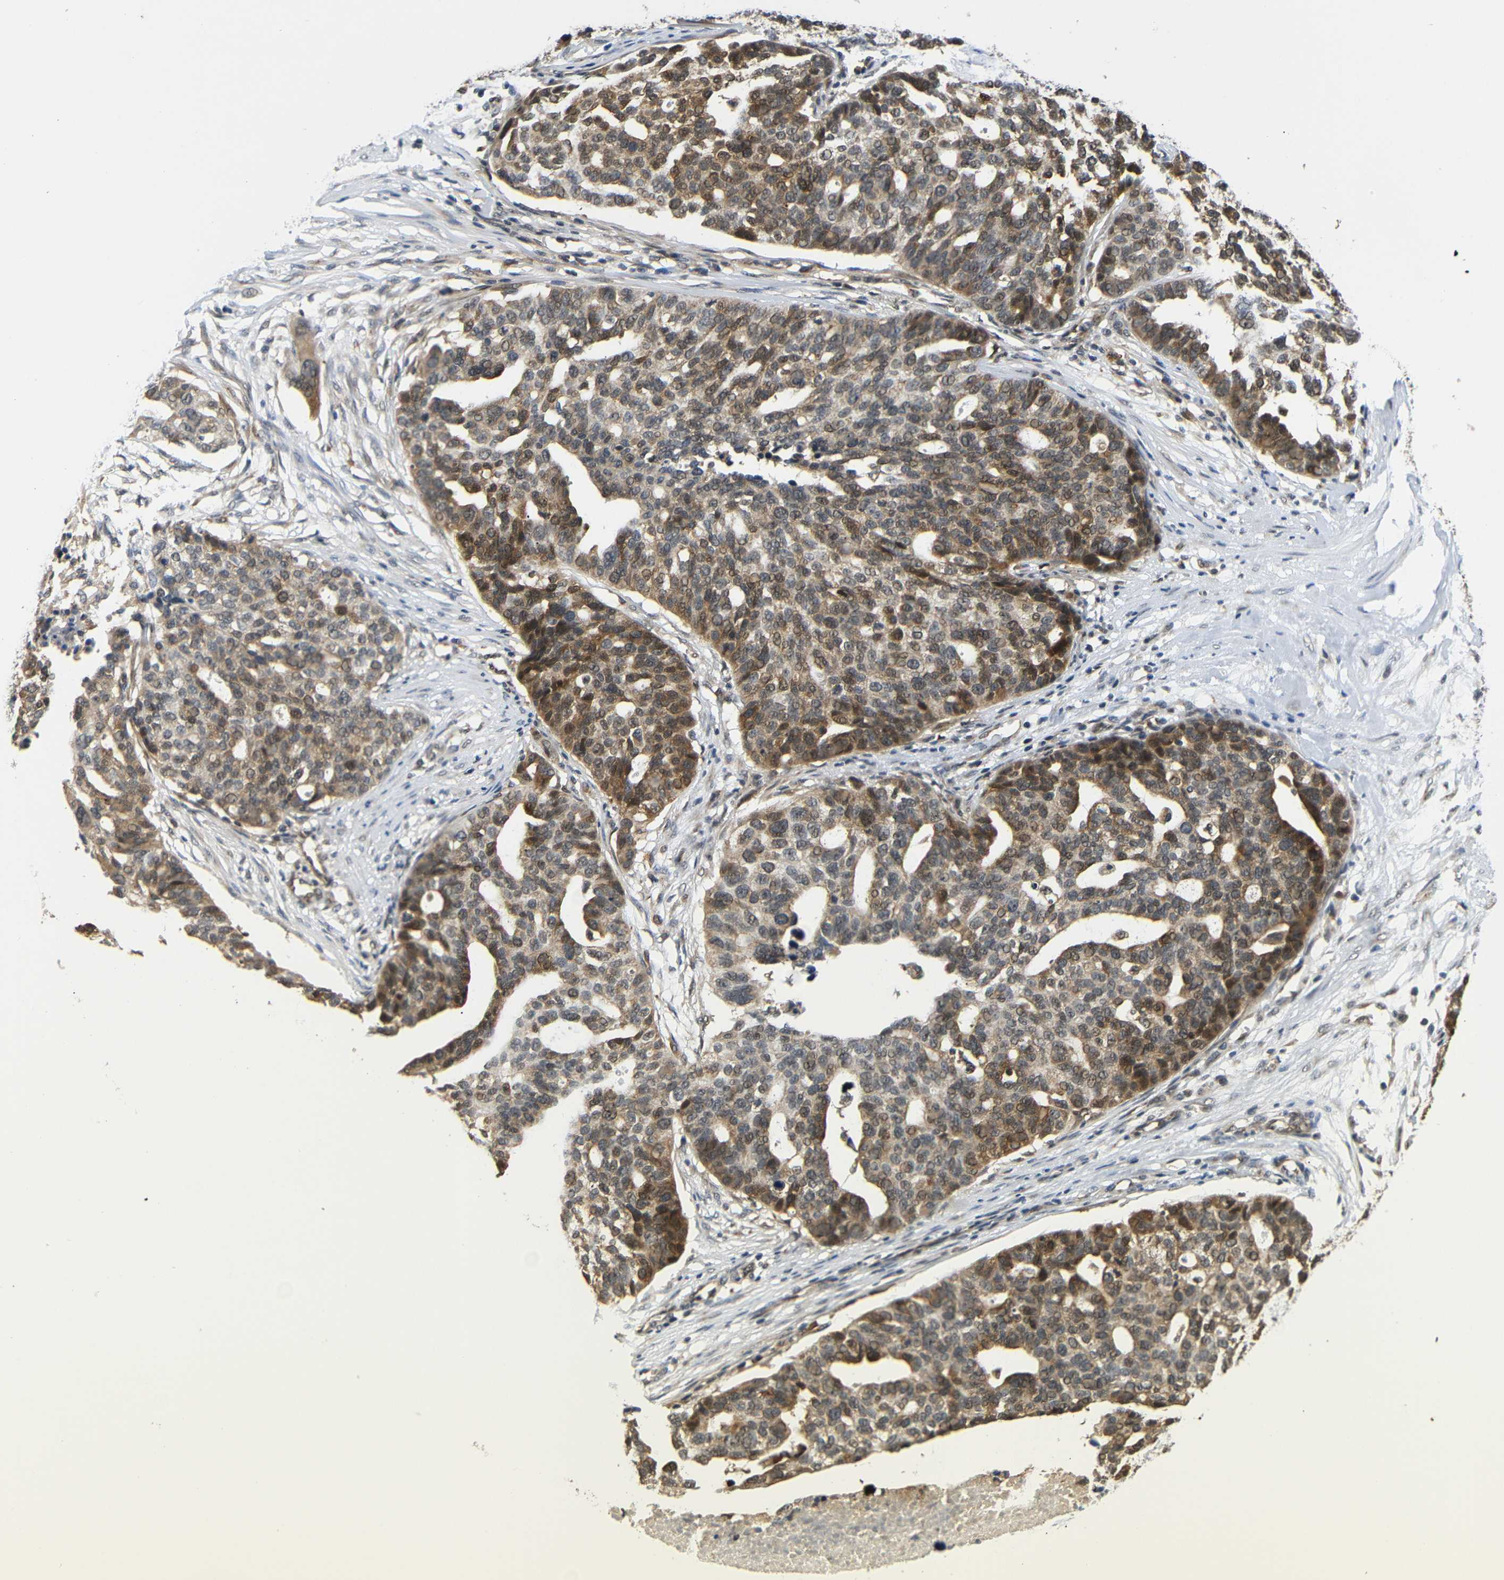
{"staining": {"intensity": "moderate", "quantity": ">75%", "location": "cytoplasmic/membranous,nuclear"}, "tissue": "ovarian cancer", "cell_type": "Tumor cells", "image_type": "cancer", "snomed": [{"axis": "morphology", "description": "Cystadenocarcinoma, serous, NOS"}, {"axis": "topography", "description": "Ovary"}], "caption": "Protein analysis of ovarian cancer tissue exhibits moderate cytoplasmic/membranous and nuclear expression in approximately >75% of tumor cells.", "gene": "GJA5", "patient": {"sex": "female", "age": 59}}